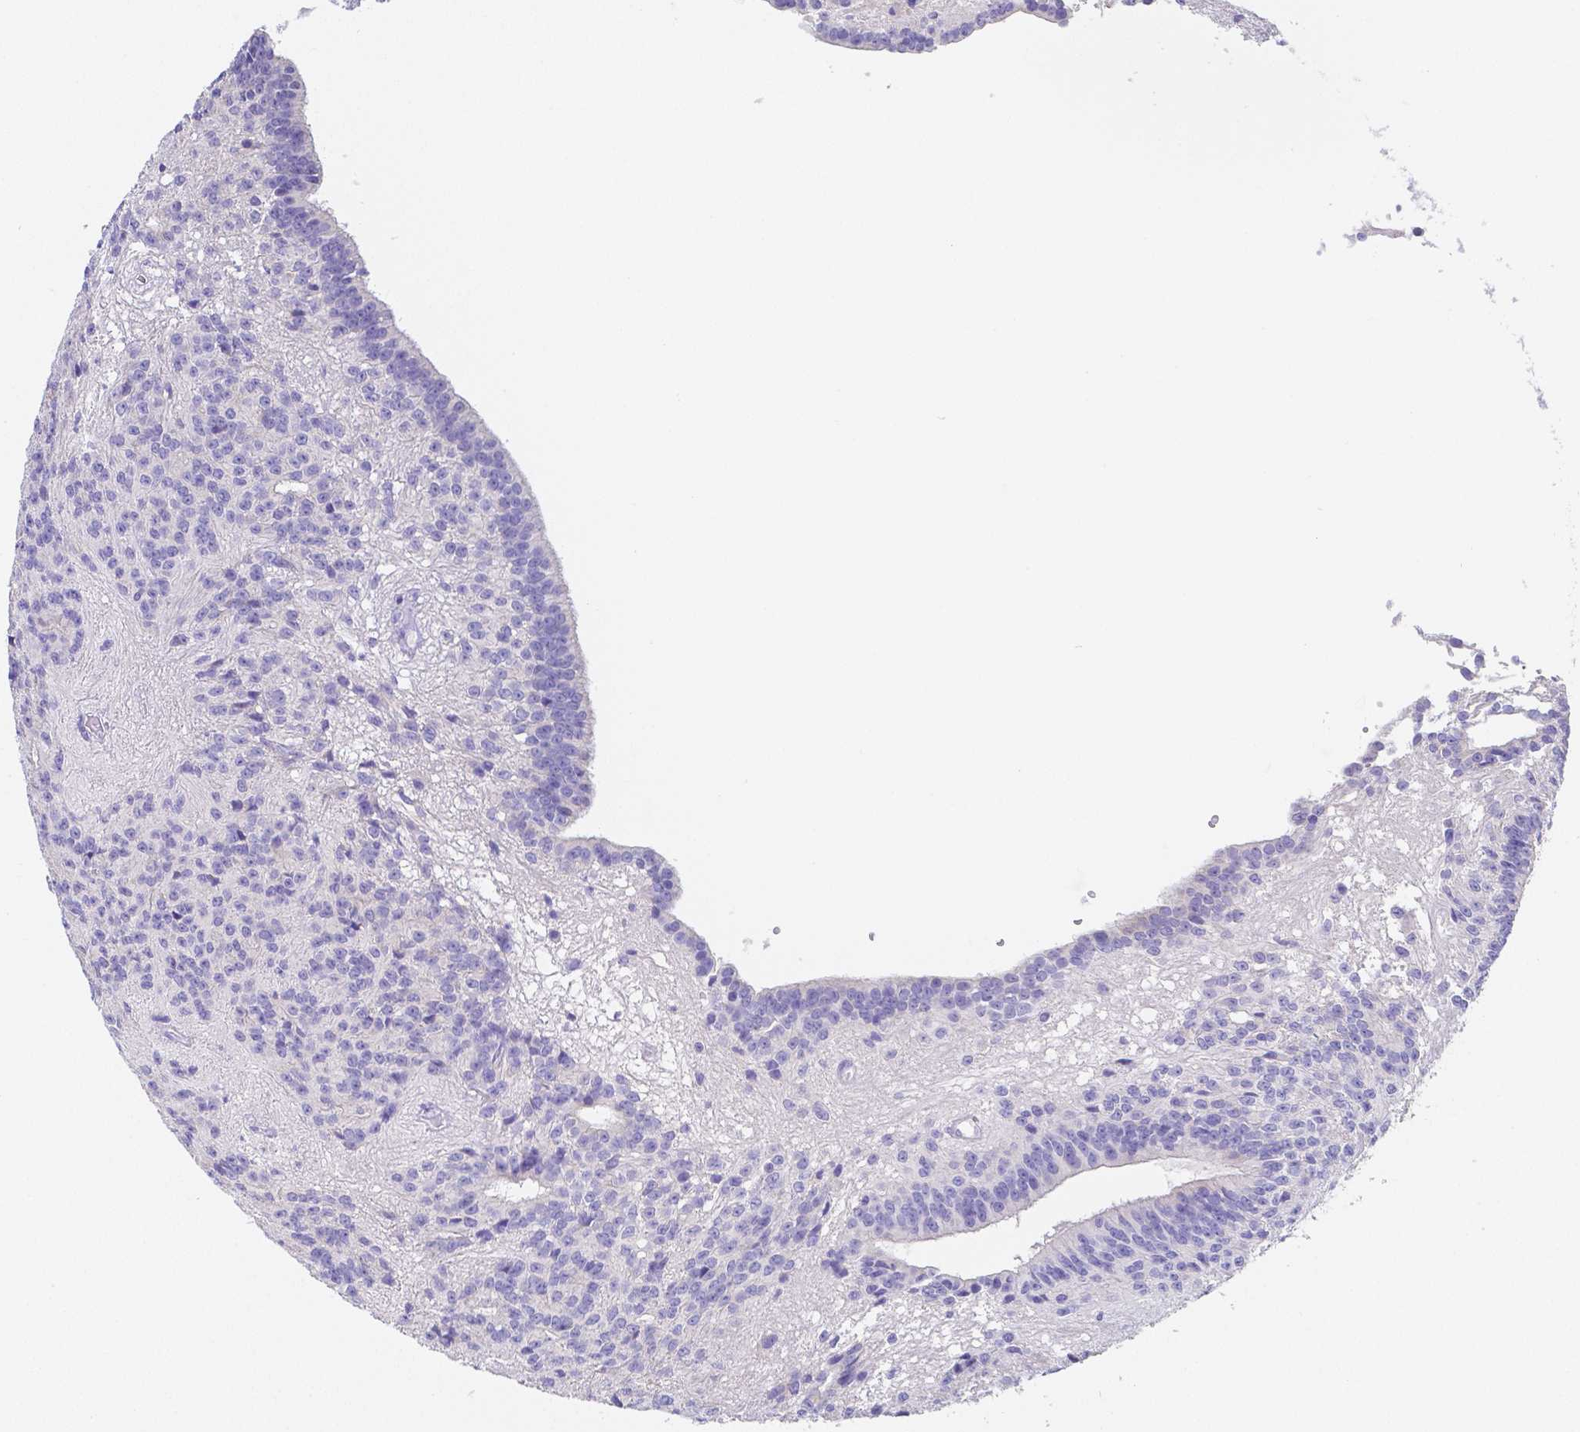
{"staining": {"intensity": "negative", "quantity": "none", "location": "none"}, "tissue": "glioma", "cell_type": "Tumor cells", "image_type": "cancer", "snomed": [{"axis": "morphology", "description": "Glioma, malignant, Low grade"}, {"axis": "topography", "description": "Brain"}], "caption": "This image is of glioma stained with immunohistochemistry to label a protein in brown with the nuclei are counter-stained blue. There is no staining in tumor cells.", "gene": "ZG16B", "patient": {"sex": "male", "age": 31}}